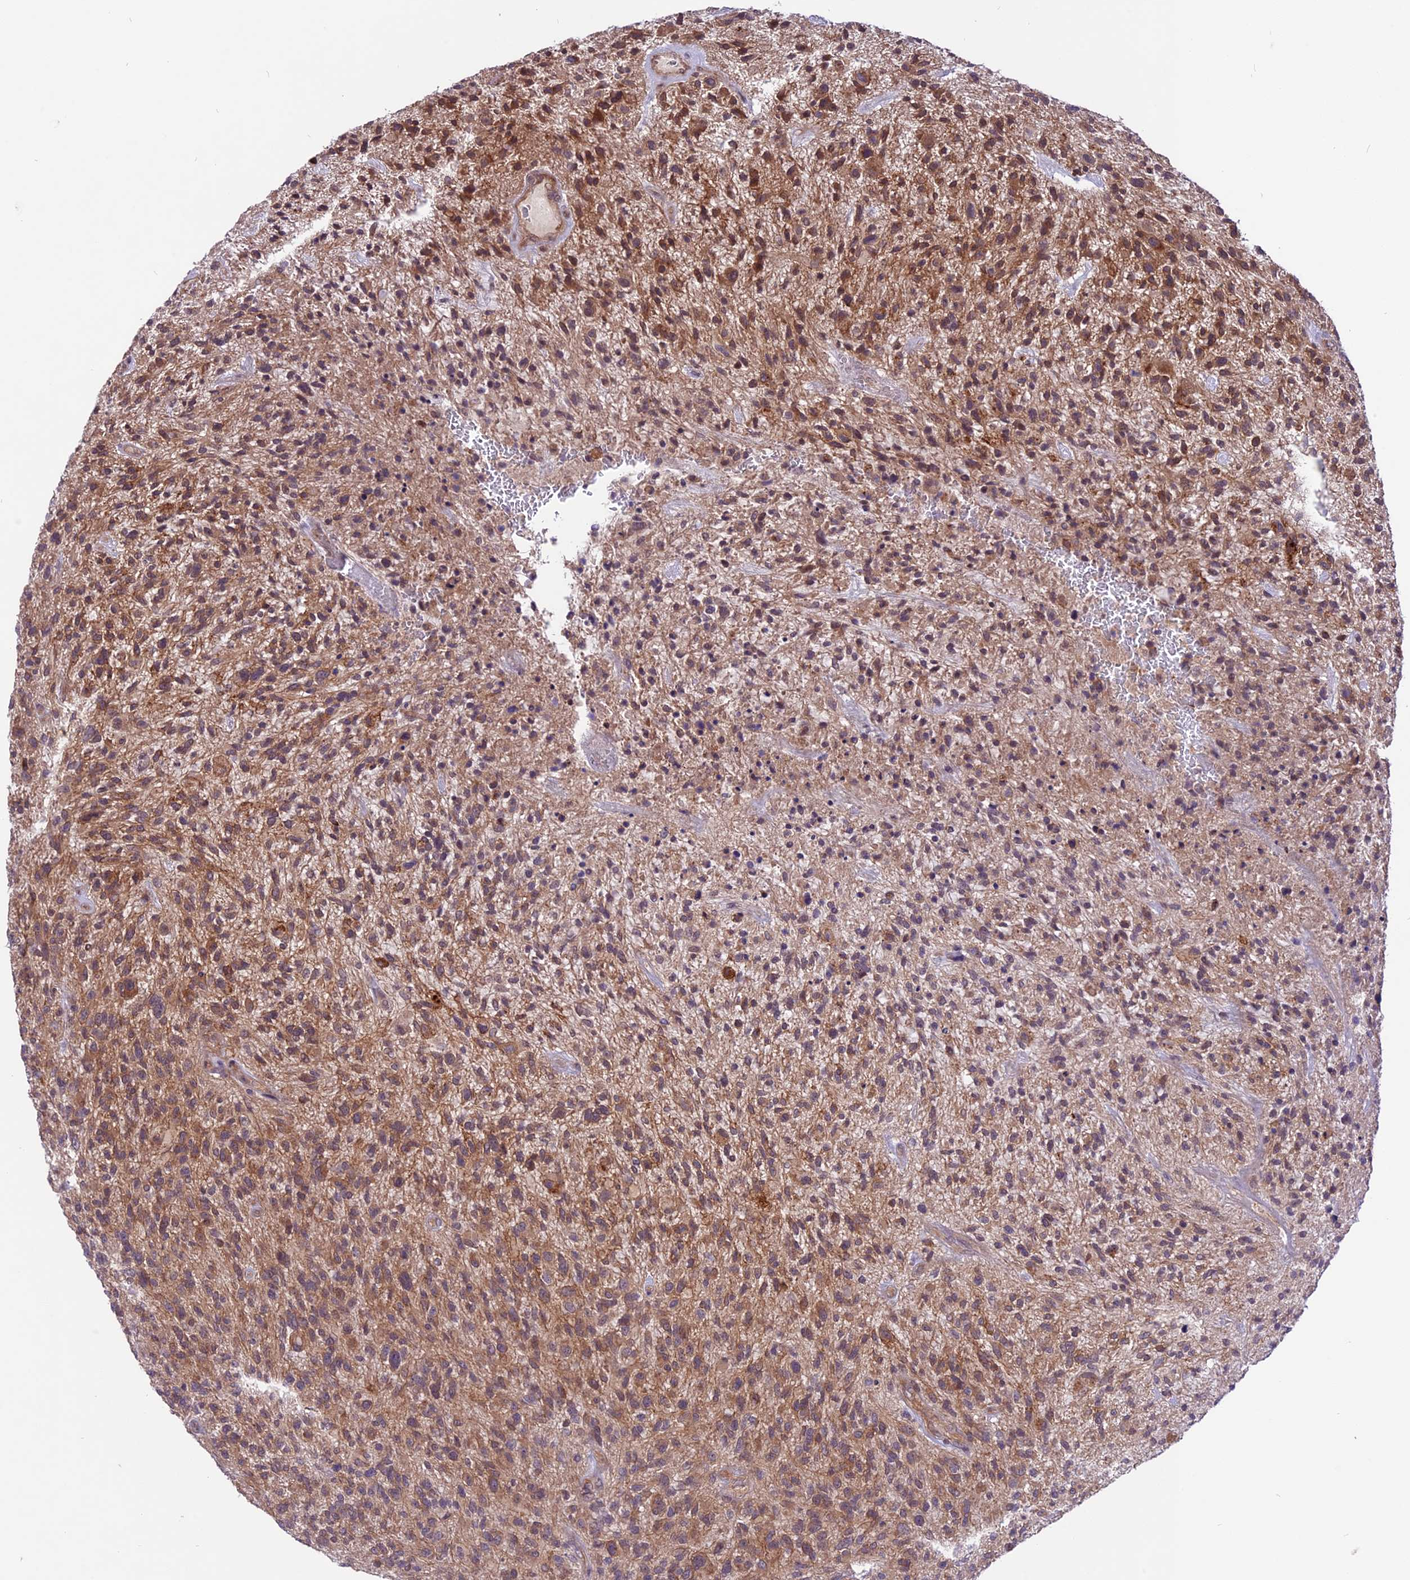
{"staining": {"intensity": "moderate", "quantity": ">75%", "location": "cytoplasmic/membranous"}, "tissue": "glioma", "cell_type": "Tumor cells", "image_type": "cancer", "snomed": [{"axis": "morphology", "description": "Glioma, malignant, High grade"}, {"axis": "topography", "description": "Brain"}], "caption": "The image exhibits staining of malignant high-grade glioma, revealing moderate cytoplasmic/membranous protein positivity (brown color) within tumor cells.", "gene": "SPRED1", "patient": {"sex": "male", "age": 47}}